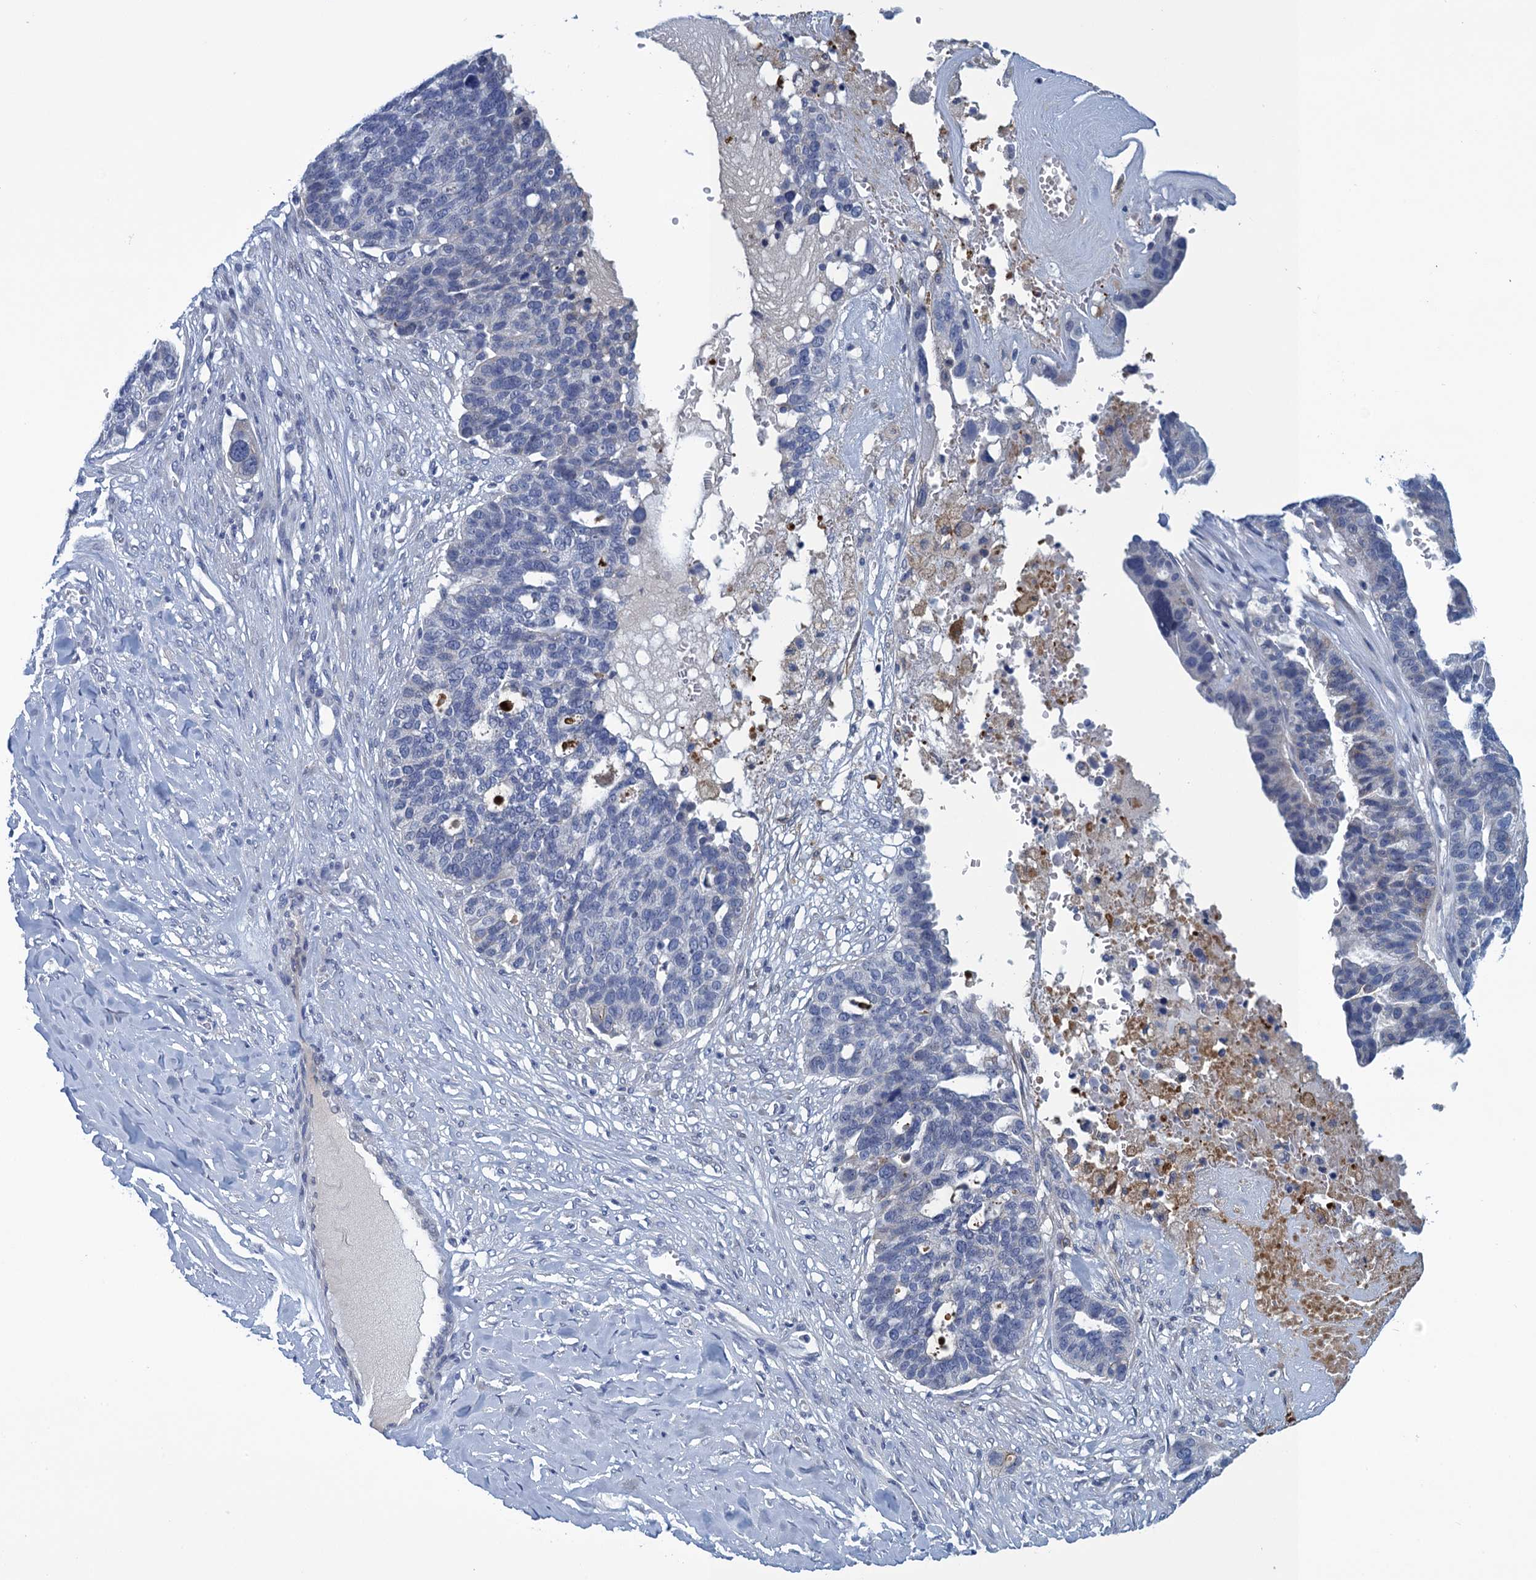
{"staining": {"intensity": "negative", "quantity": "none", "location": "none"}, "tissue": "ovarian cancer", "cell_type": "Tumor cells", "image_type": "cancer", "snomed": [{"axis": "morphology", "description": "Cystadenocarcinoma, serous, NOS"}, {"axis": "topography", "description": "Ovary"}], "caption": "This micrograph is of ovarian cancer stained with IHC to label a protein in brown with the nuclei are counter-stained blue. There is no staining in tumor cells.", "gene": "SCEL", "patient": {"sex": "female", "age": 59}}